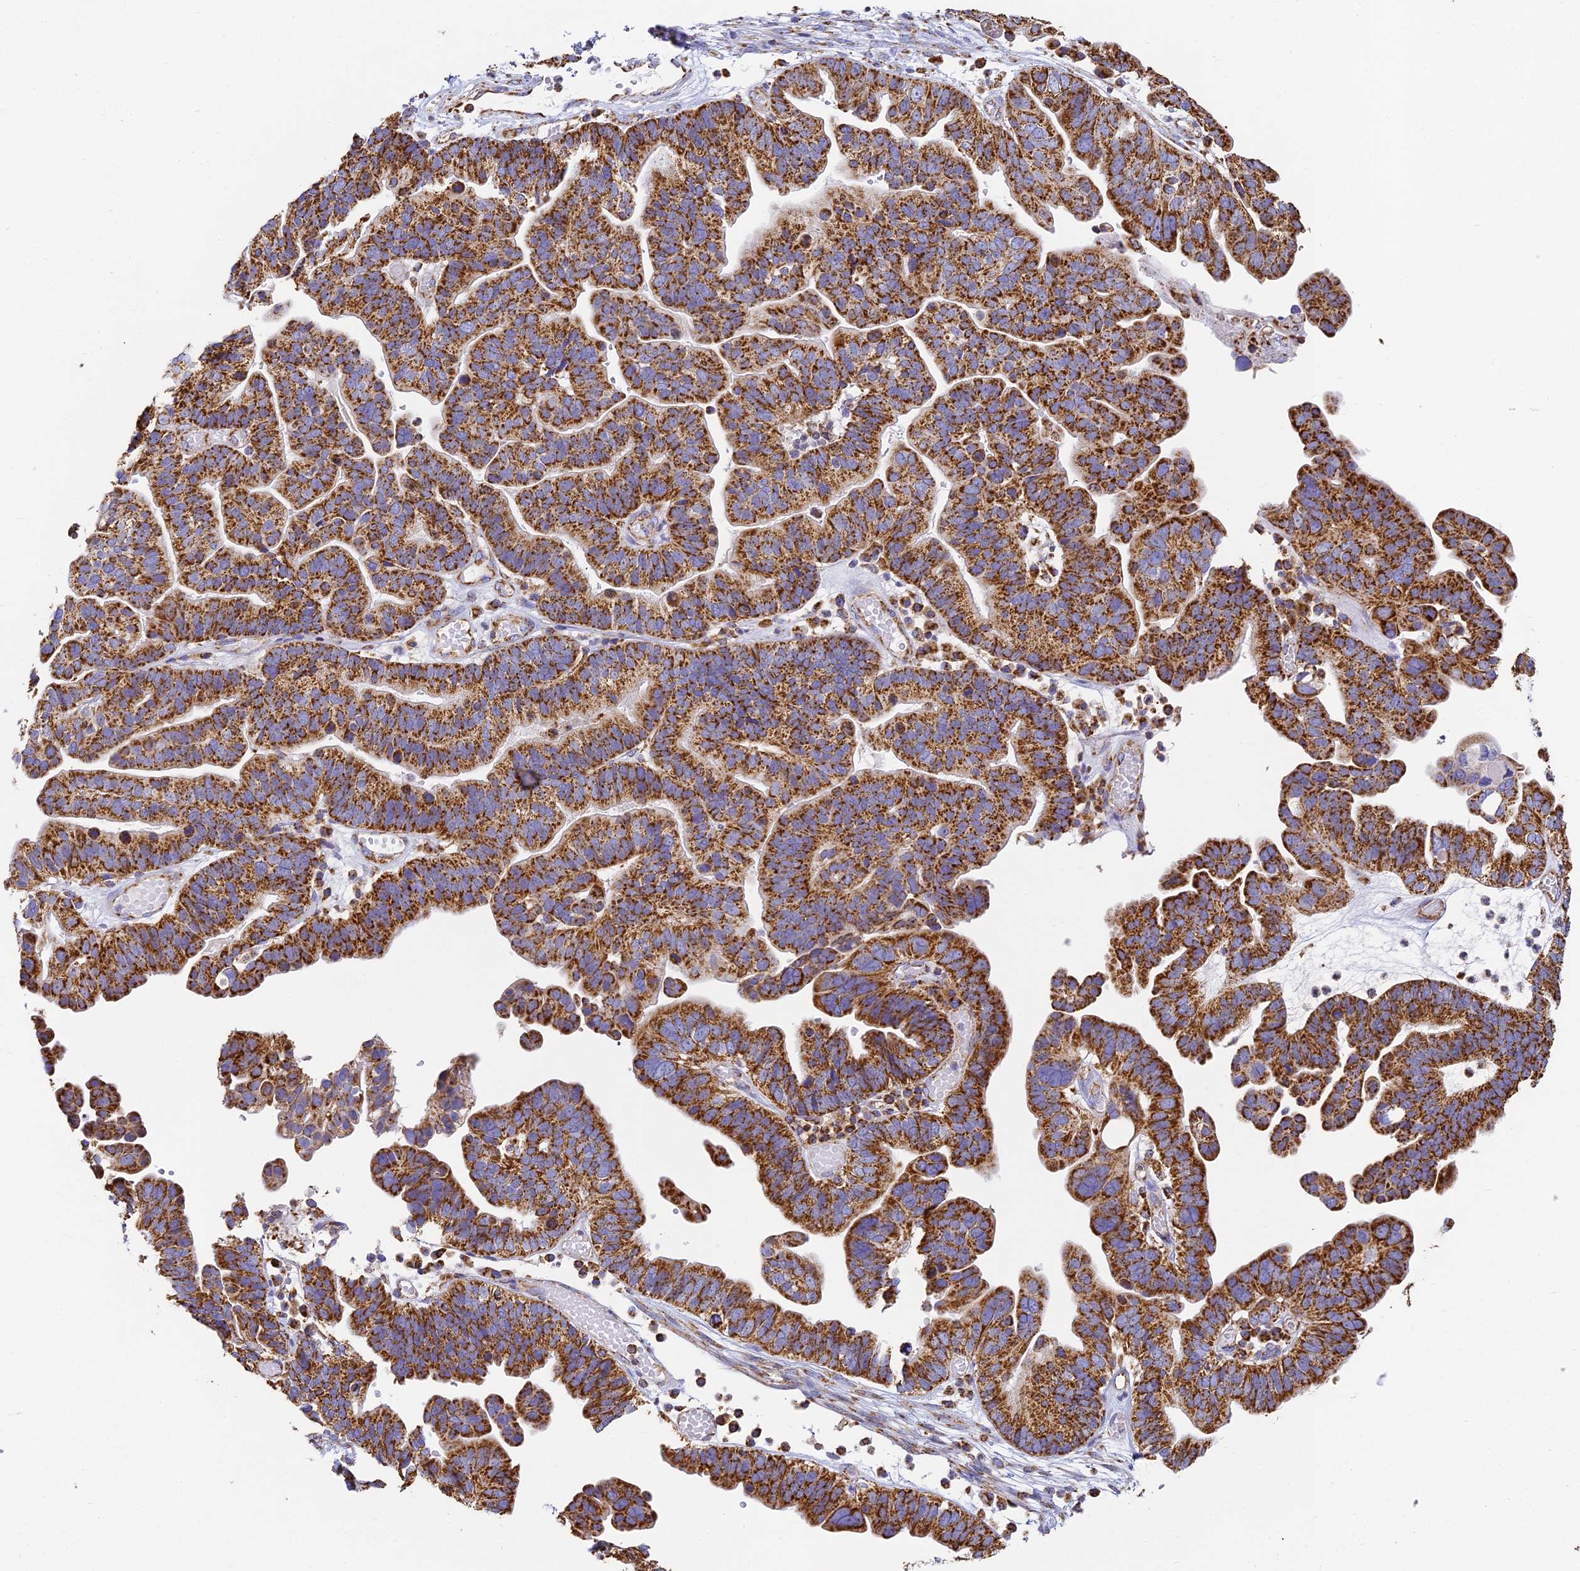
{"staining": {"intensity": "strong", "quantity": ">75%", "location": "cytoplasmic/membranous"}, "tissue": "ovarian cancer", "cell_type": "Tumor cells", "image_type": "cancer", "snomed": [{"axis": "morphology", "description": "Cystadenocarcinoma, serous, NOS"}, {"axis": "topography", "description": "Ovary"}], "caption": "Protein expression analysis of human serous cystadenocarcinoma (ovarian) reveals strong cytoplasmic/membranous staining in approximately >75% of tumor cells. The staining was performed using DAB (3,3'-diaminobenzidine) to visualize the protein expression in brown, while the nuclei were stained in blue with hematoxylin (Magnification: 20x).", "gene": "COX6C", "patient": {"sex": "female", "age": 56}}